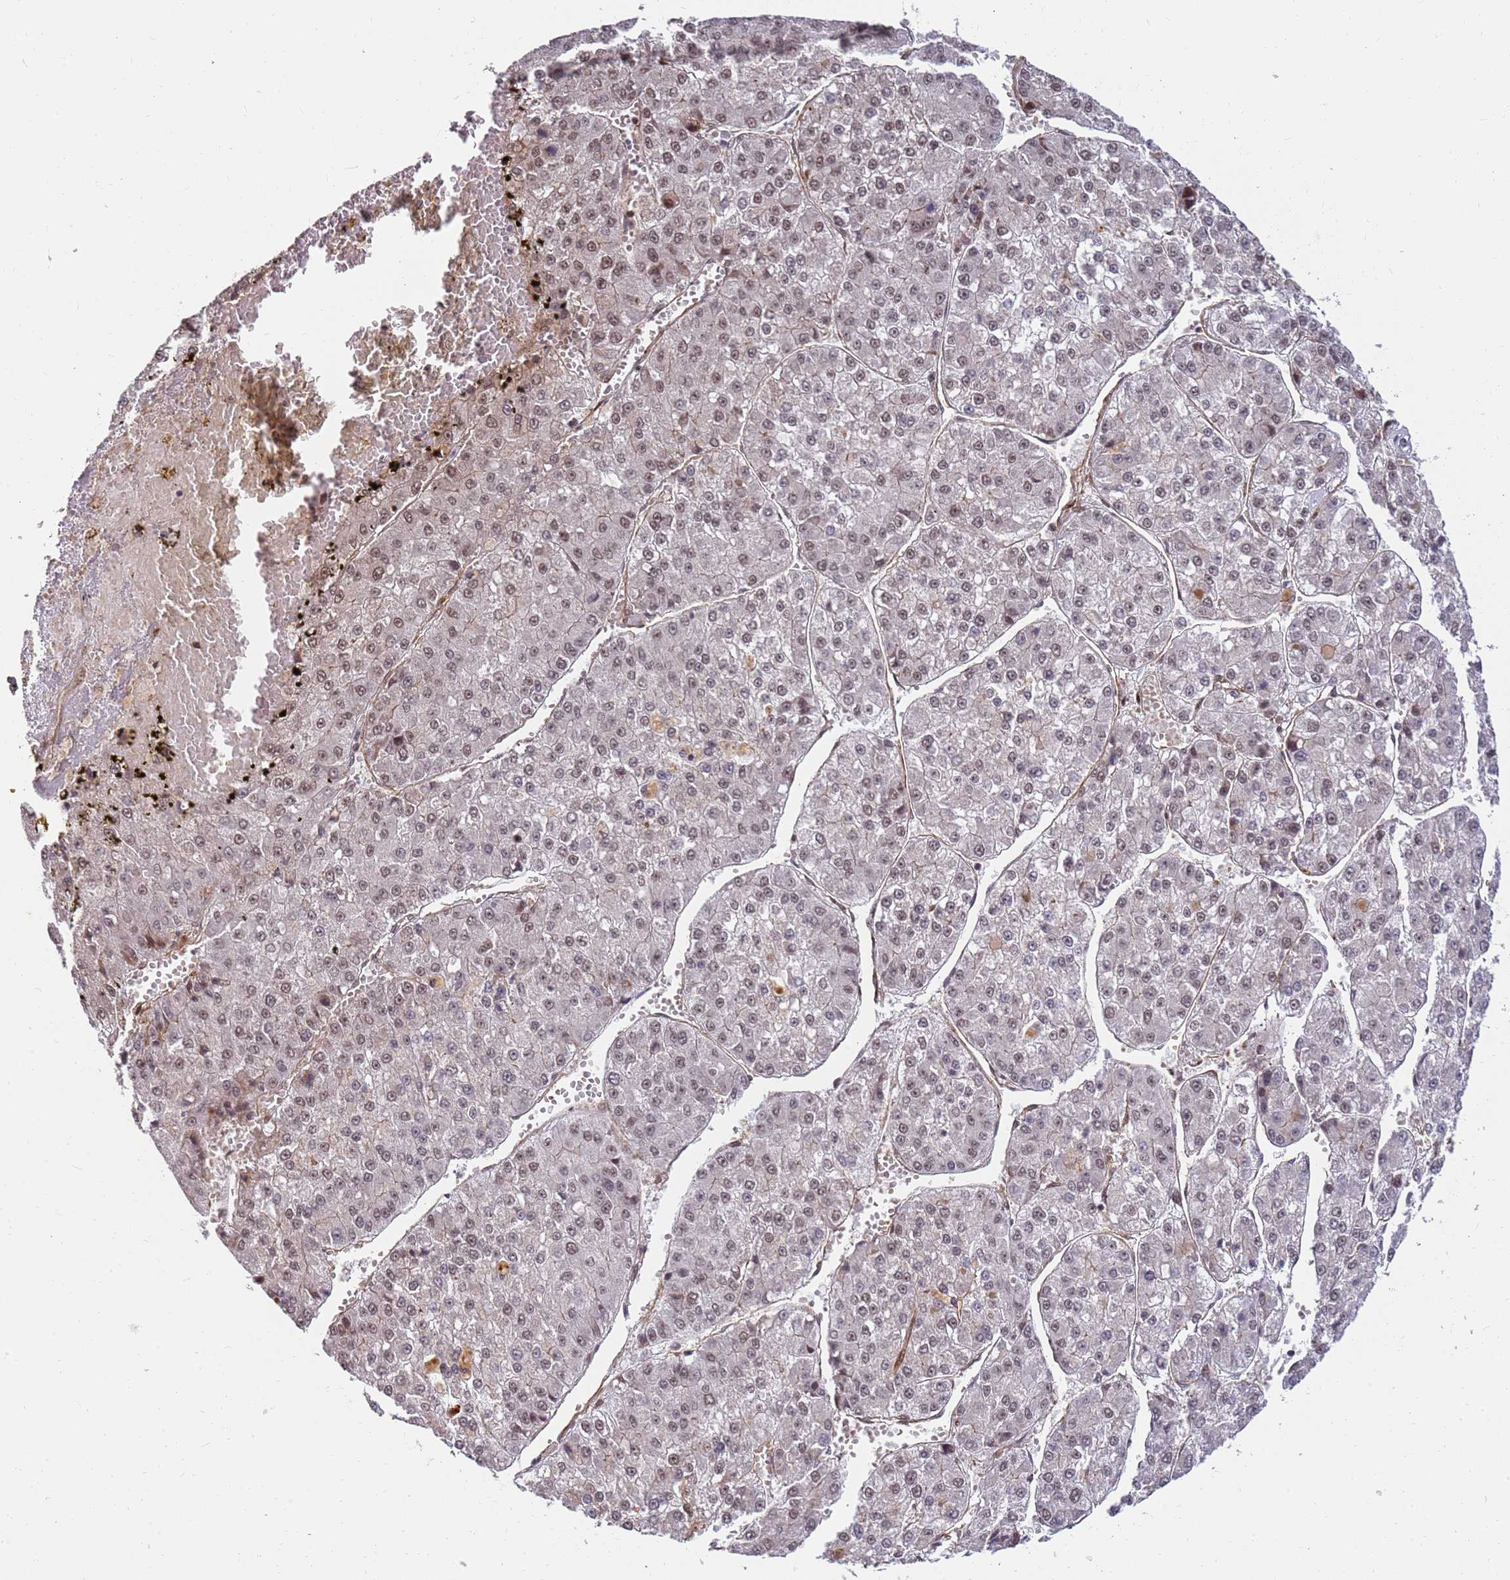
{"staining": {"intensity": "moderate", "quantity": ">75%", "location": "cytoplasmic/membranous"}, "tissue": "liver cancer", "cell_type": "Tumor cells", "image_type": "cancer", "snomed": [{"axis": "morphology", "description": "Carcinoma, Hepatocellular, NOS"}, {"axis": "topography", "description": "Liver"}], "caption": "Liver hepatocellular carcinoma stained for a protein (brown) shows moderate cytoplasmic/membranous positive expression in approximately >75% of tumor cells.", "gene": "ST18", "patient": {"sex": "female", "age": 73}}